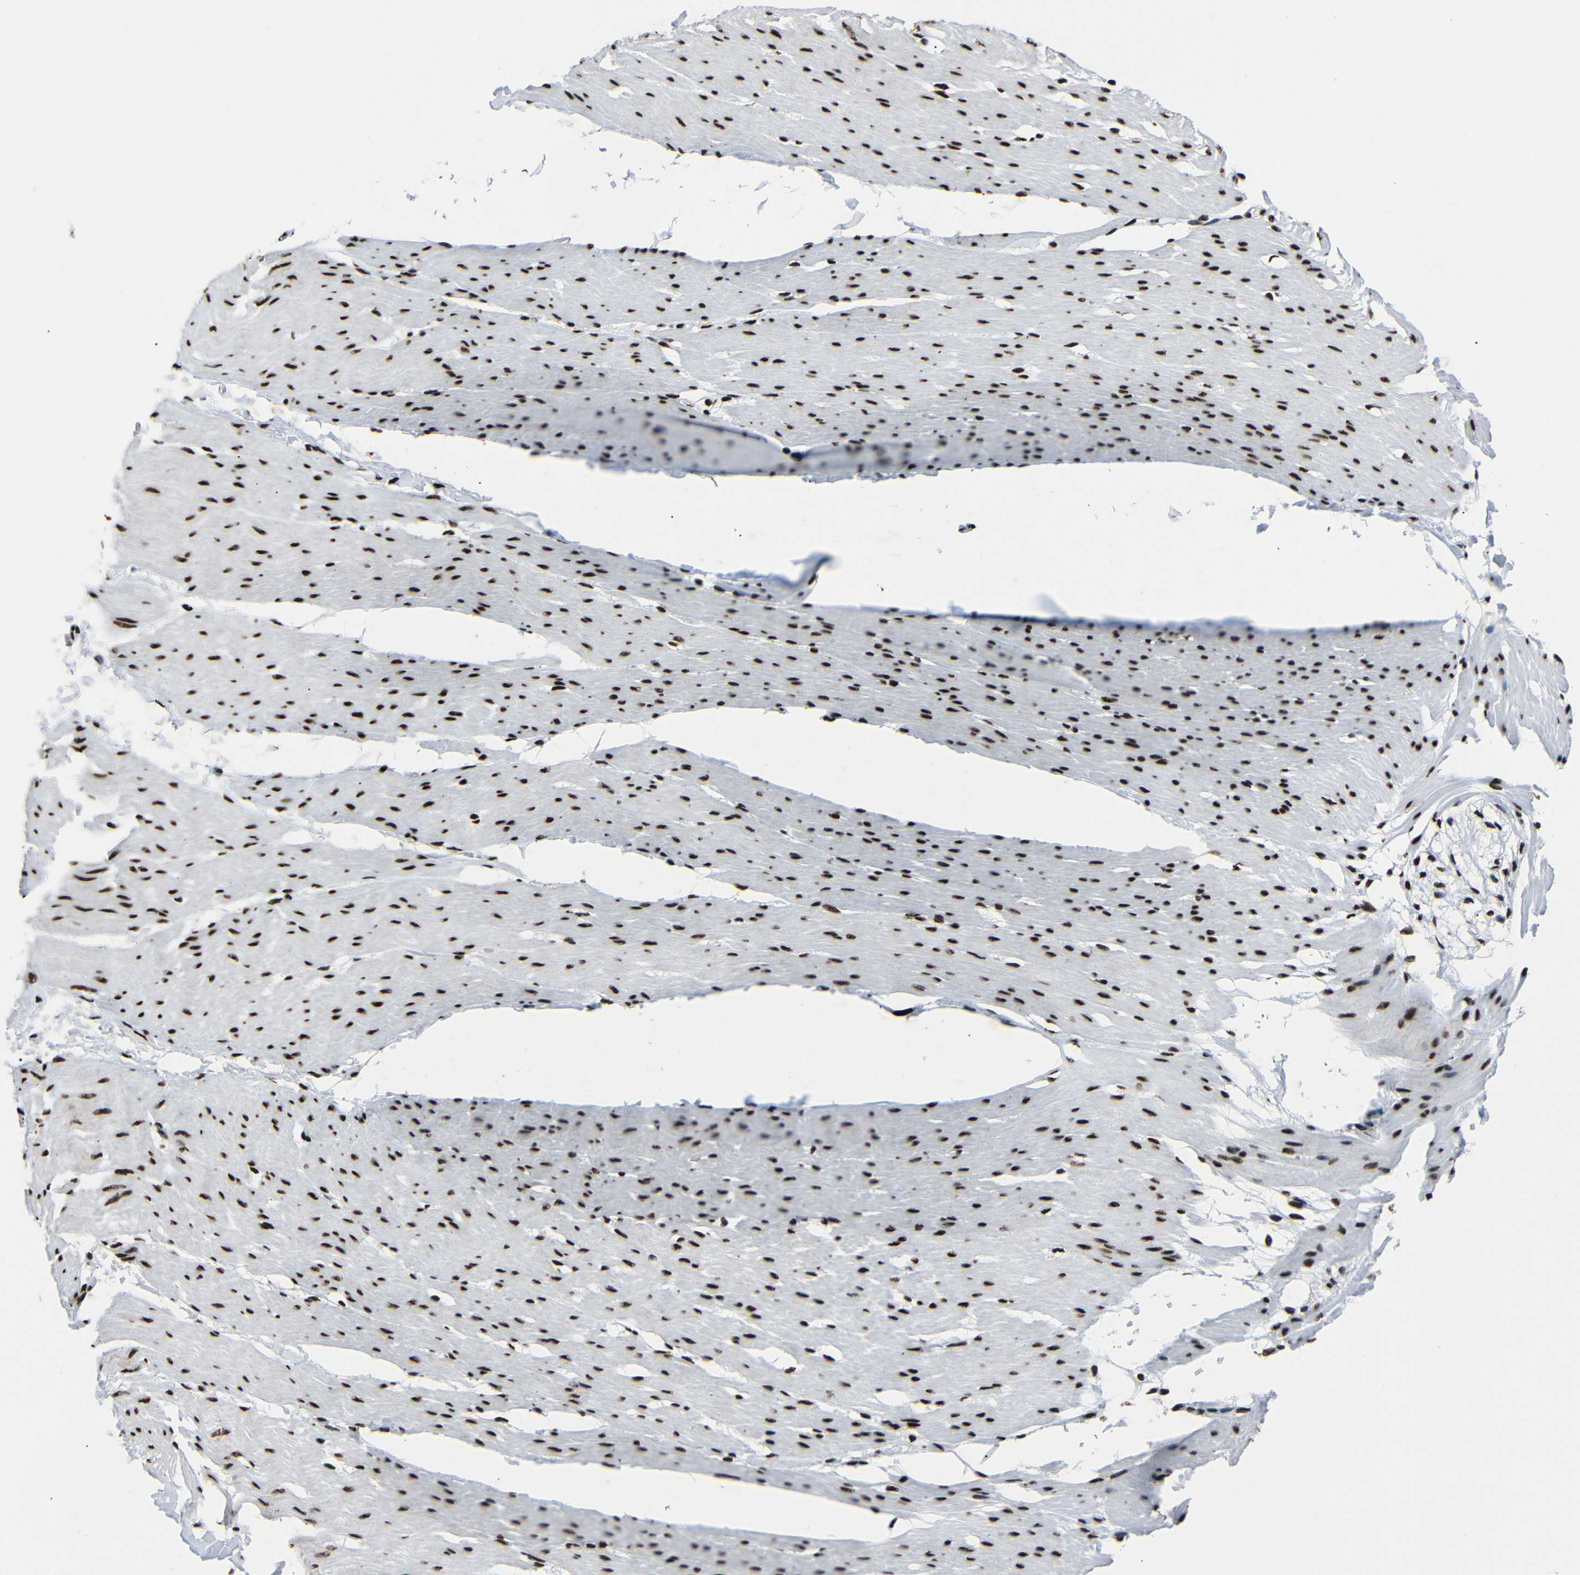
{"staining": {"intensity": "strong", "quantity": ">75%", "location": "nuclear"}, "tissue": "smooth muscle", "cell_type": "Smooth muscle cells", "image_type": "normal", "snomed": [{"axis": "morphology", "description": "Normal tissue, NOS"}, {"axis": "topography", "description": "Smooth muscle"}, {"axis": "topography", "description": "Colon"}], "caption": "Protein staining by immunohistochemistry (IHC) demonstrates strong nuclear expression in approximately >75% of smooth muscle cells in unremarkable smooth muscle.", "gene": "SRSF1", "patient": {"sex": "male", "age": 67}}